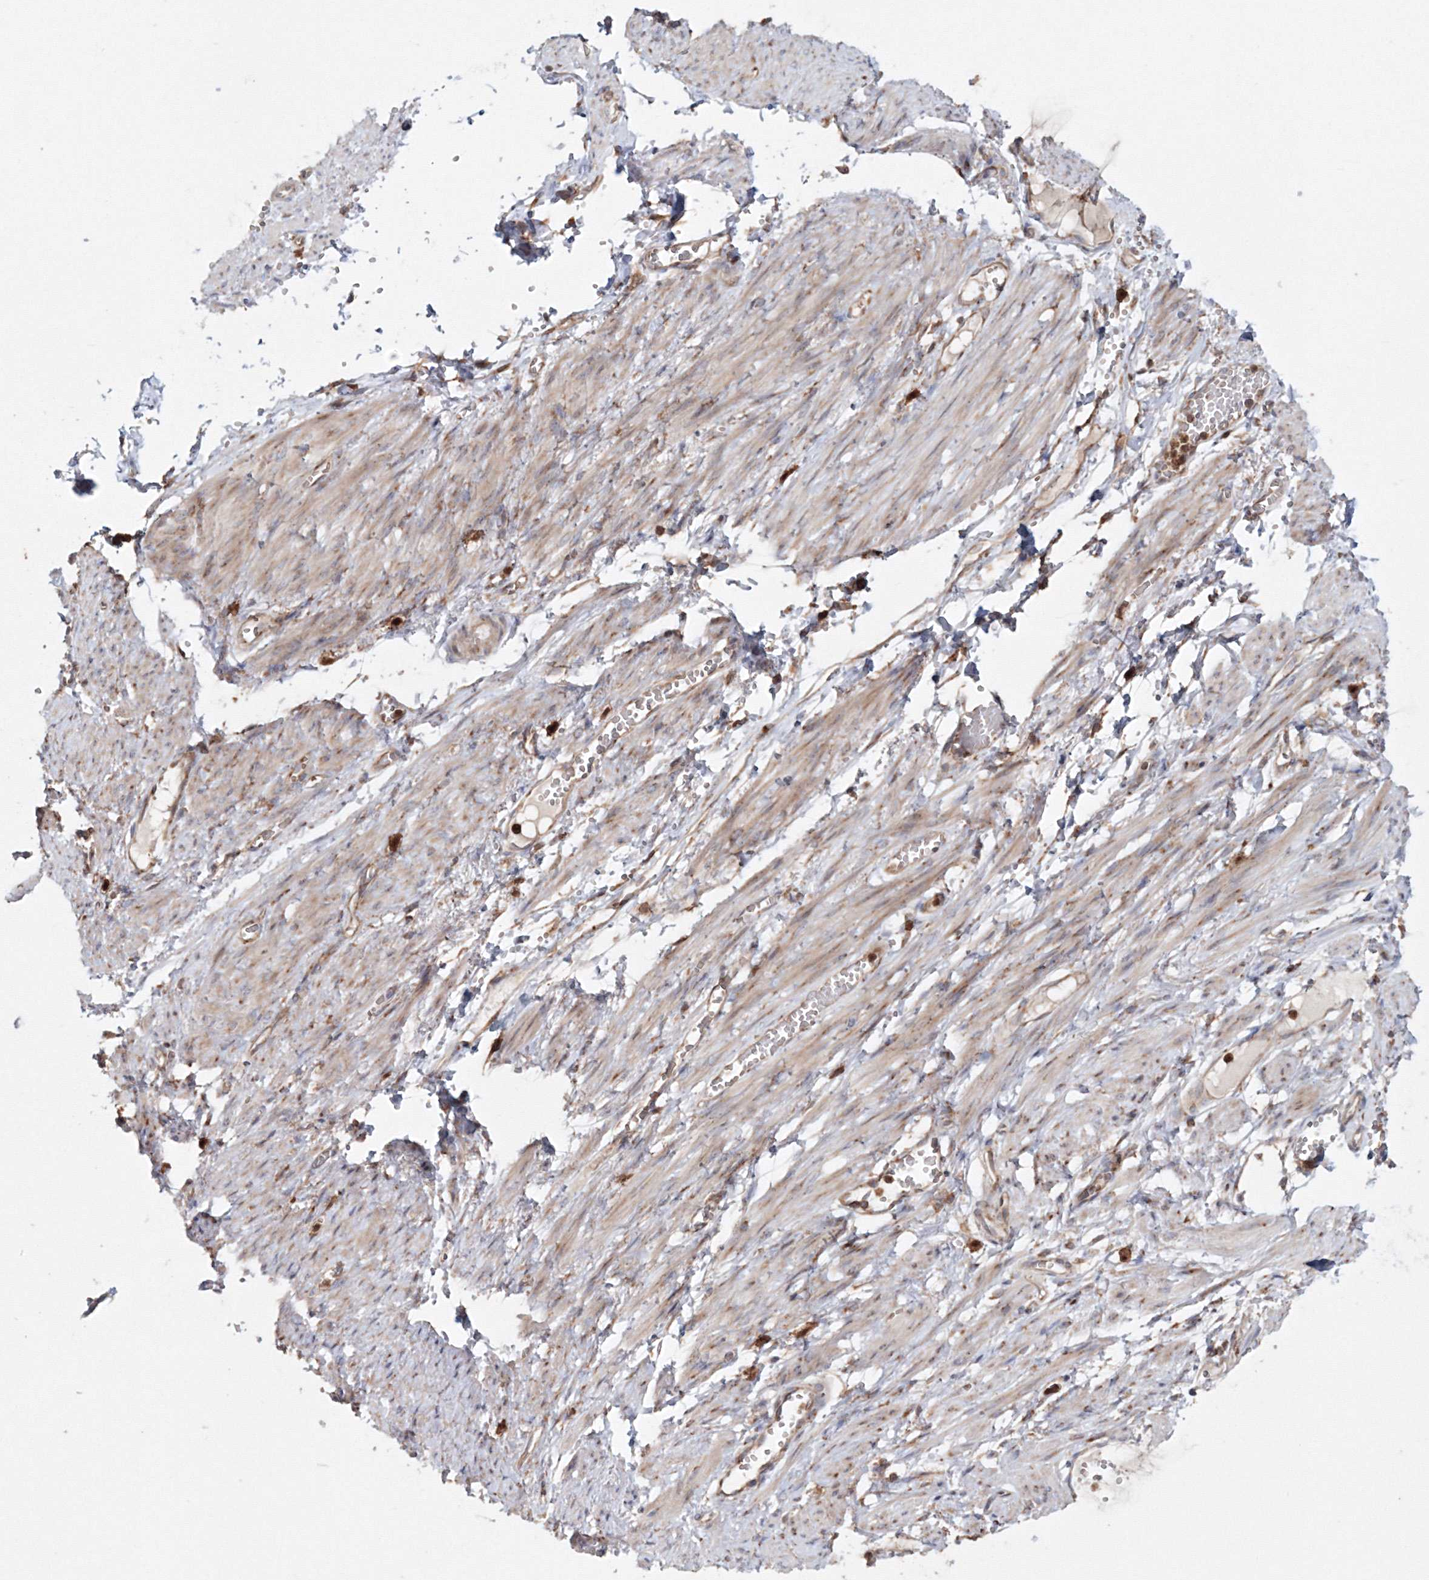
{"staining": {"intensity": "moderate", "quantity": "25%-75%", "location": "cytoplasmic/membranous"}, "tissue": "adipose tissue", "cell_type": "Adipocytes", "image_type": "normal", "snomed": [{"axis": "morphology", "description": "Normal tissue, NOS"}, {"axis": "topography", "description": "Smooth muscle"}, {"axis": "topography", "description": "Peripheral nerve tissue"}], "caption": "Approximately 25%-75% of adipocytes in benign adipose tissue demonstrate moderate cytoplasmic/membranous protein expression as visualized by brown immunohistochemical staining.", "gene": "ARCN1", "patient": {"sex": "female", "age": 39}}